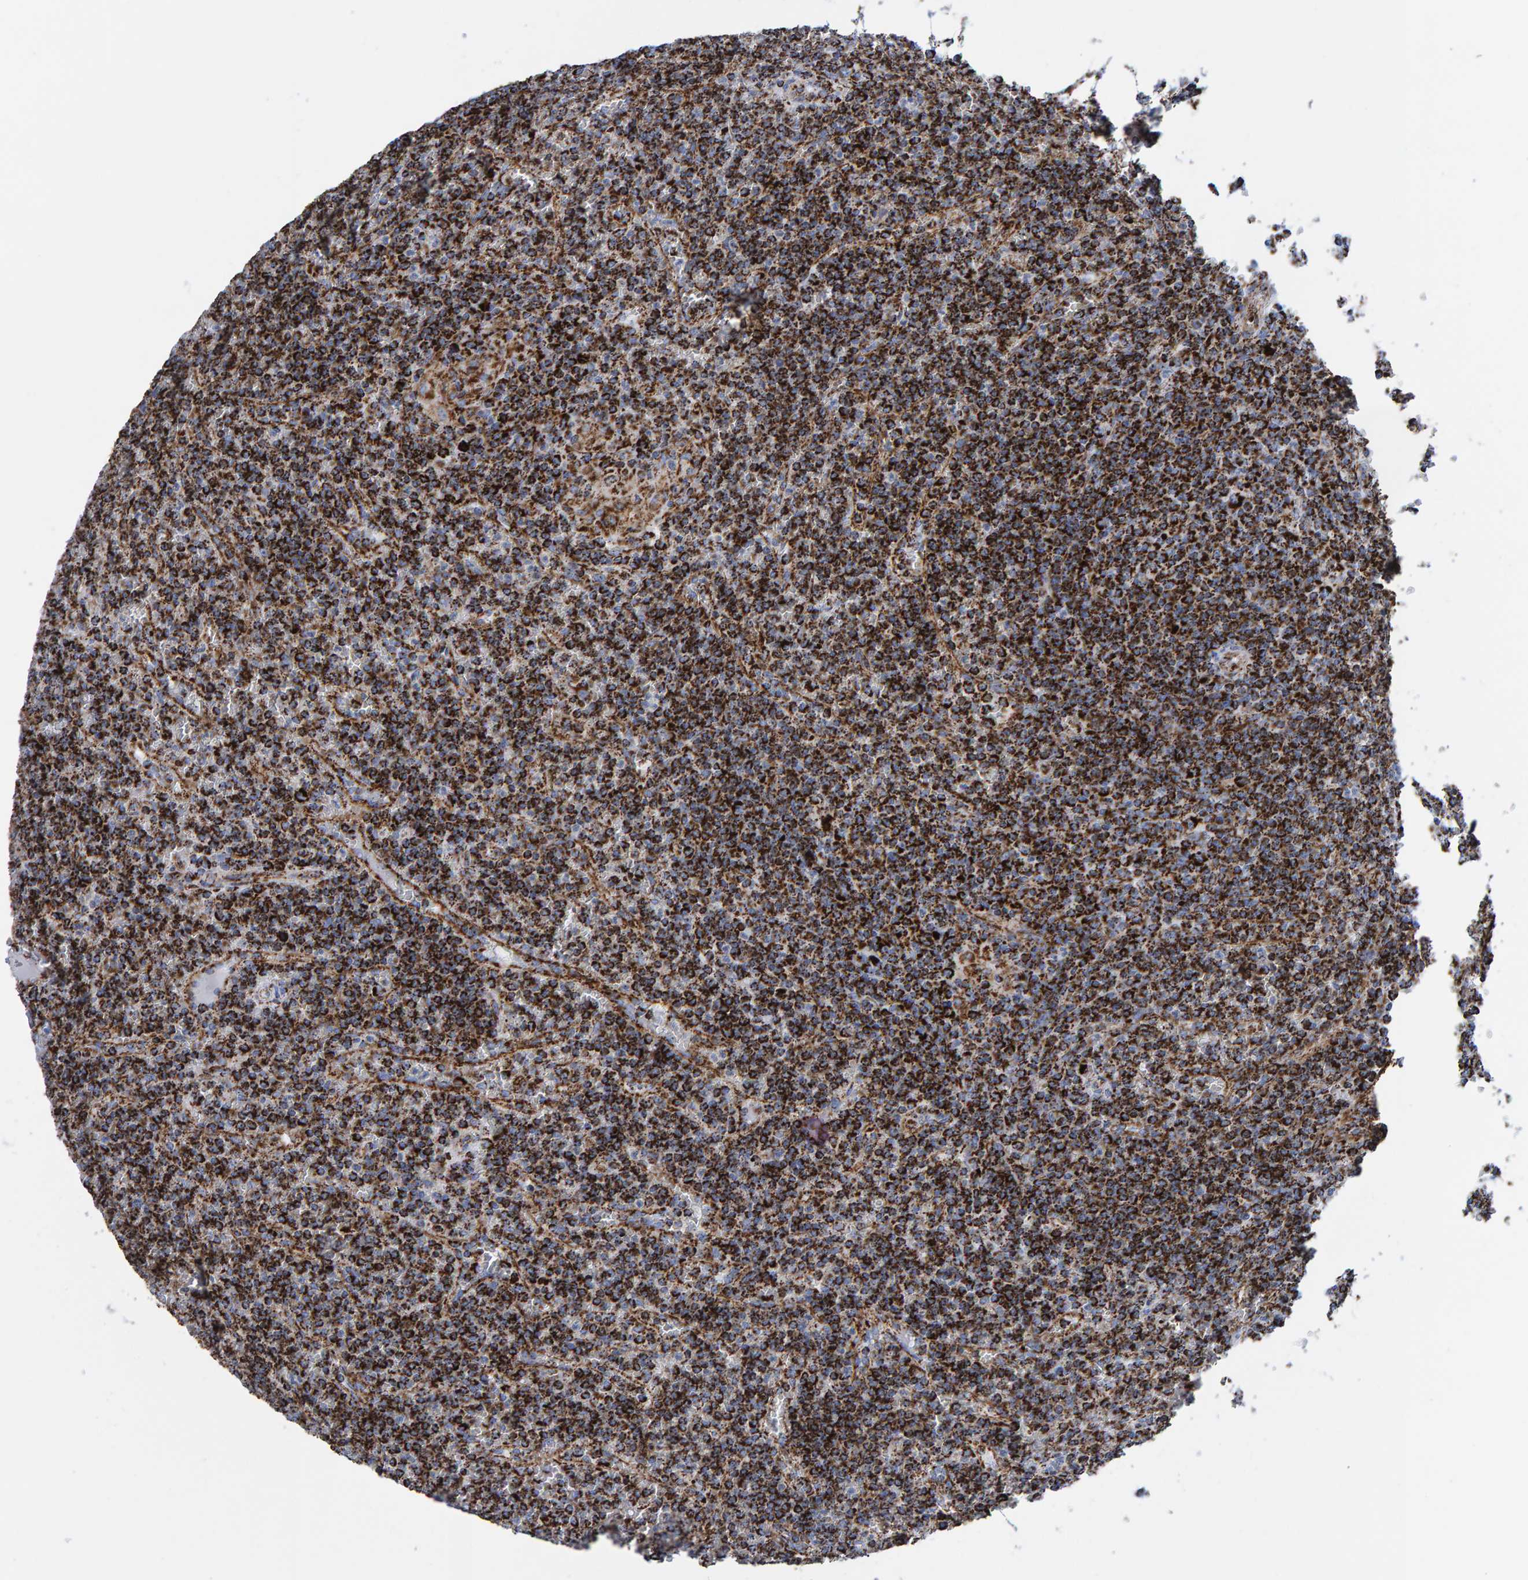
{"staining": {"intensity": "strong", "quantity": ">75%", "location": "cytoplasmic/membranous"}, "tissue": "lymphoma", "cell_type": "Tumor cells", "image_type": "cancer", "snomed": [{"axis": "morphology", "description": "Malignant lymphoma, non-Hodgkin's type, Low grade"}, {"axis": "topography", "description": "Spleen"}], "caption": "A brown stain shows strong cytoplasmic/membranous expression of a protein in human low-grade malignant lymphoma, non-Hodgkin's type tumor cells.", "gene": "ENSG00000262660", "patient": {"sex": "female", "age": 19}}